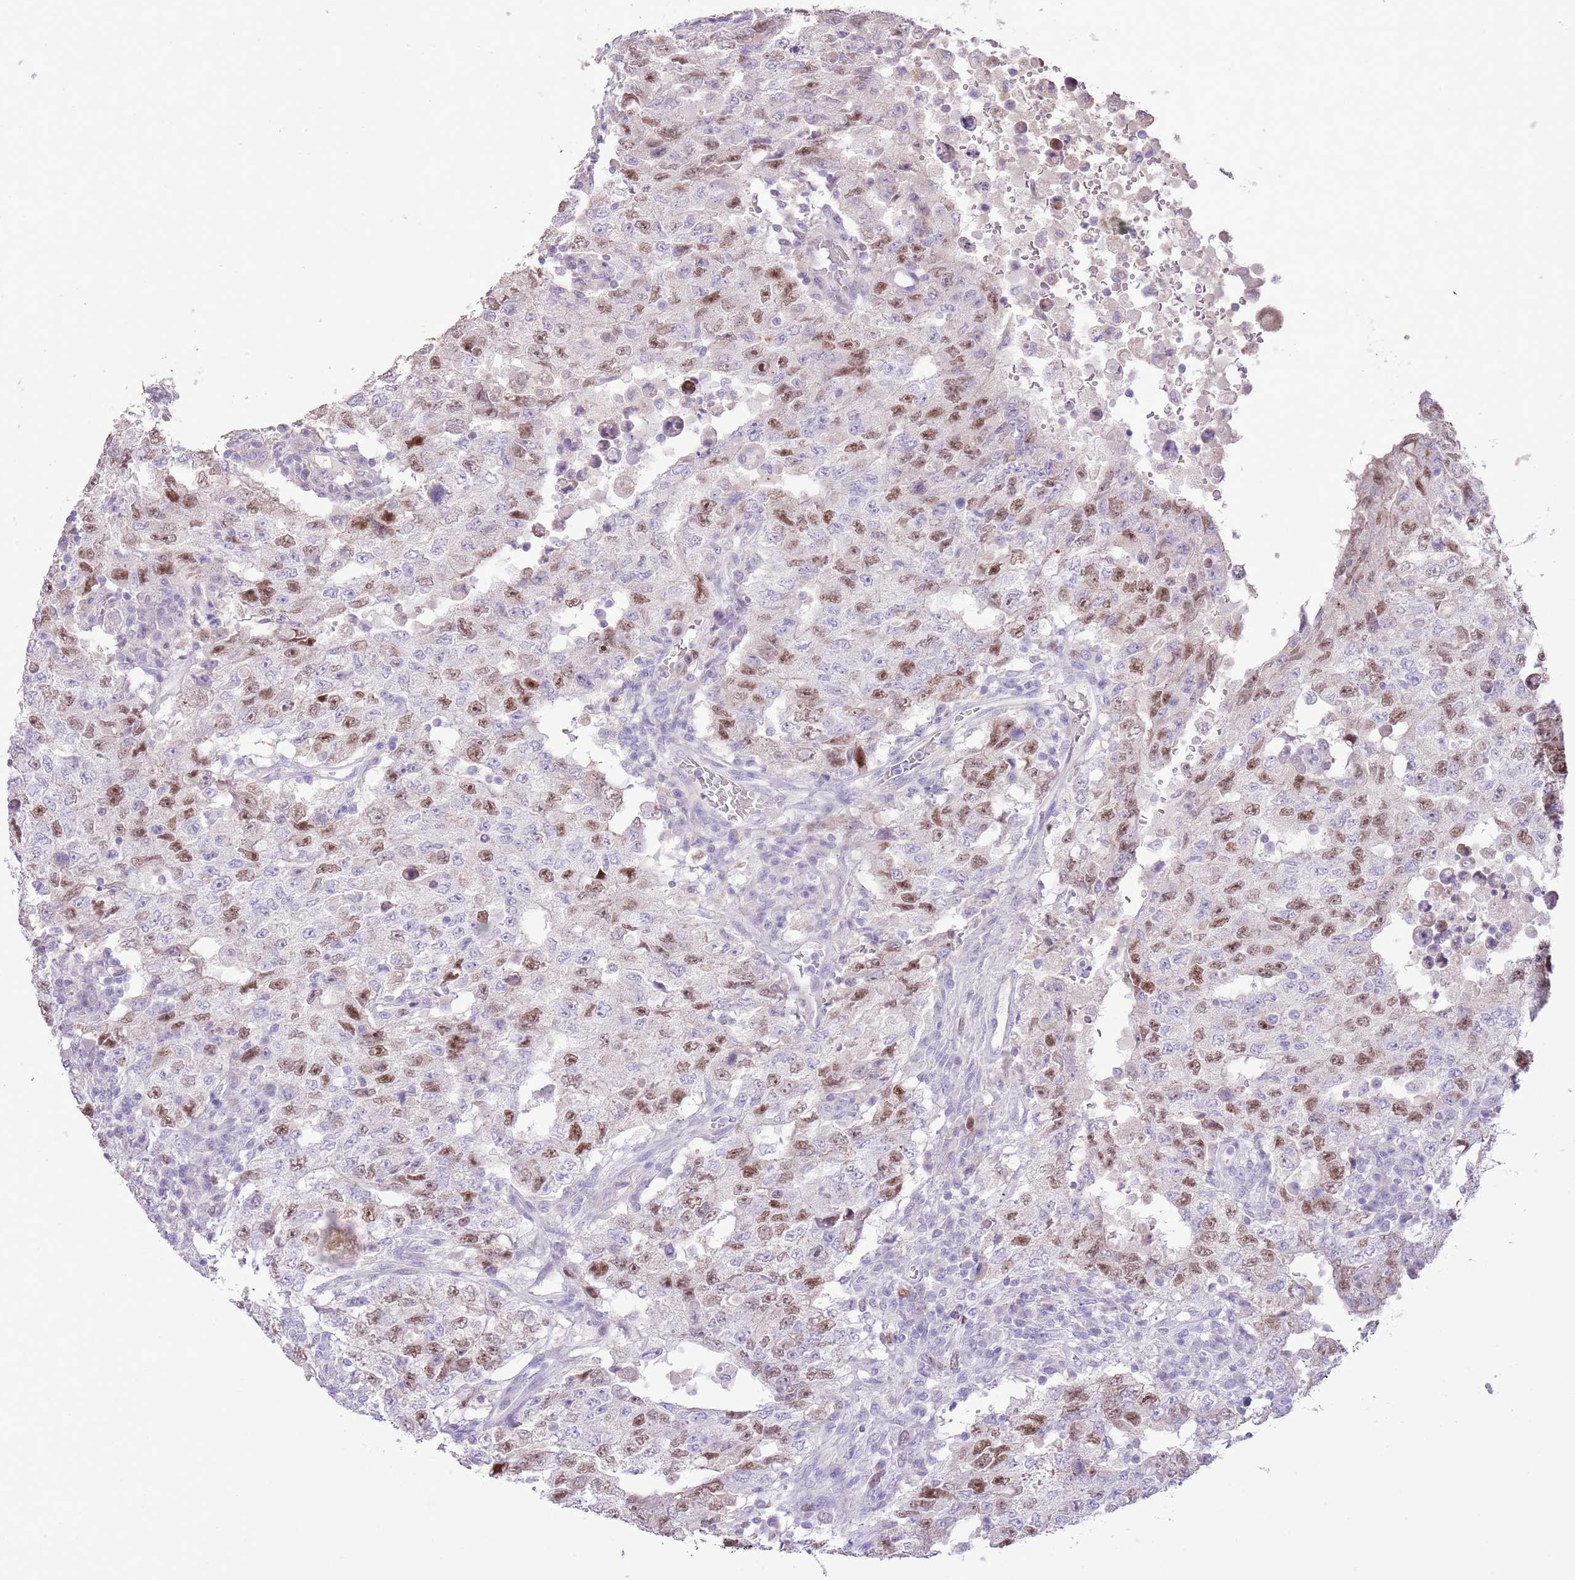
{"staining": {"intensity": "moderate", "quantity": "25%-75%", "location": "nuclear"}, "tissue": "testis cancer", "cell_type": "Tumor cells", "image_type": "cancer", "snomed": [{"axis": "morphology", "description": "Carcinoma, Embryonal, NOS"}, {"axis": "topography", "description": "Testis"}], "caption": "IHC of human testis cancer displays medium levels of moderate nuclear positivity in approximately 25%-75% of tumor cells.", "gene": "GMNN", "patient": {"sex": "male", "age": 26}}